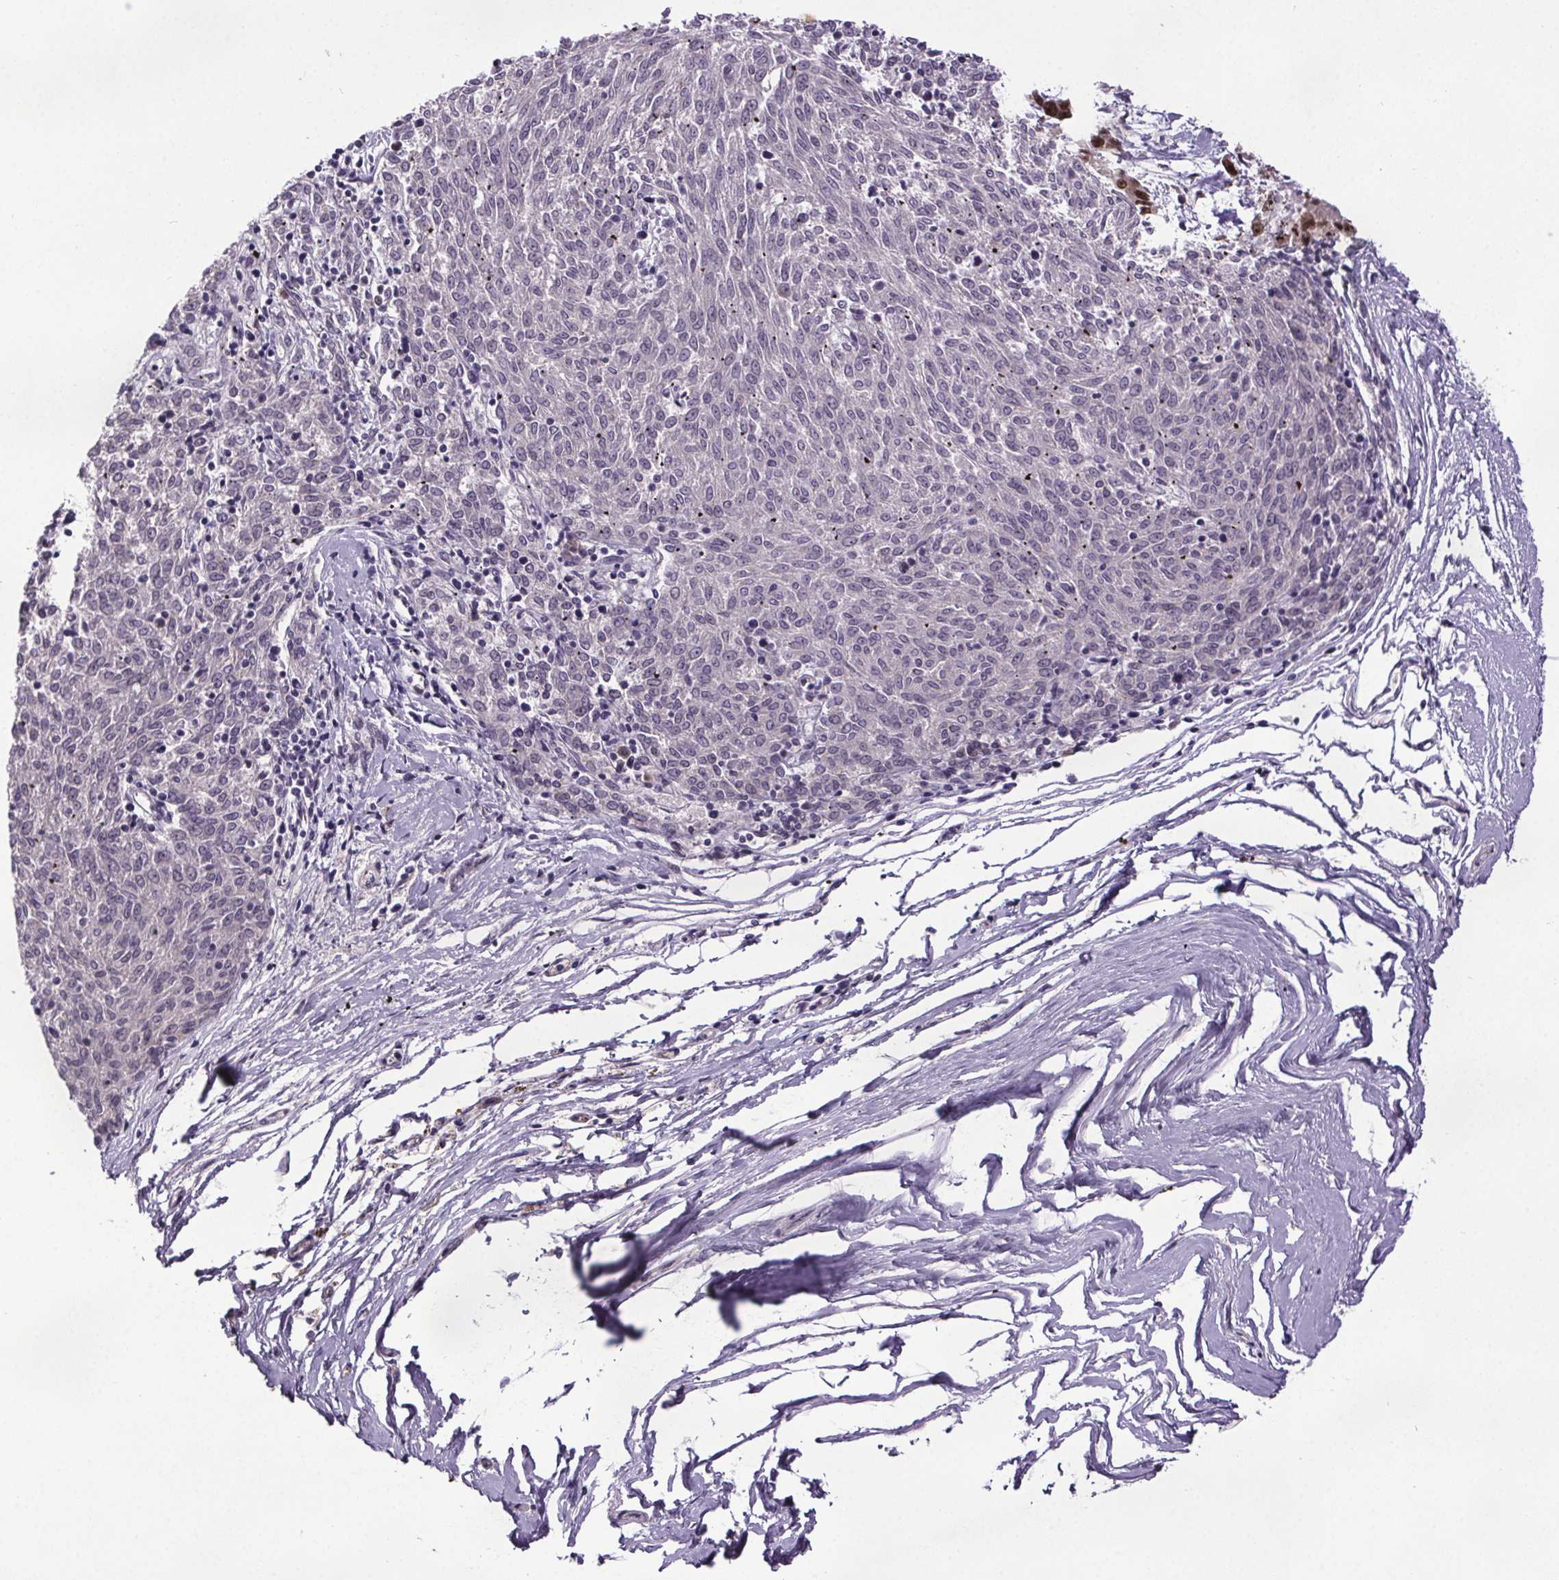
{"staining": {"intensity": "negative", "quantity": "none", "location": "none"}, "tissue": "melanoma", "cell_type": "Tumor cells", "image_type": "cancer", "snomed": [{"axis": "morphology", "description": "Malignant melanoma, NOS"}, {"axis": "topography", "description": "Skin"}], "caption": "A histopathology image of human melanoma is negative for staining in tumor cells.", "gene": "ATMIN", "patient": {"sex": "female", "age": 72}}